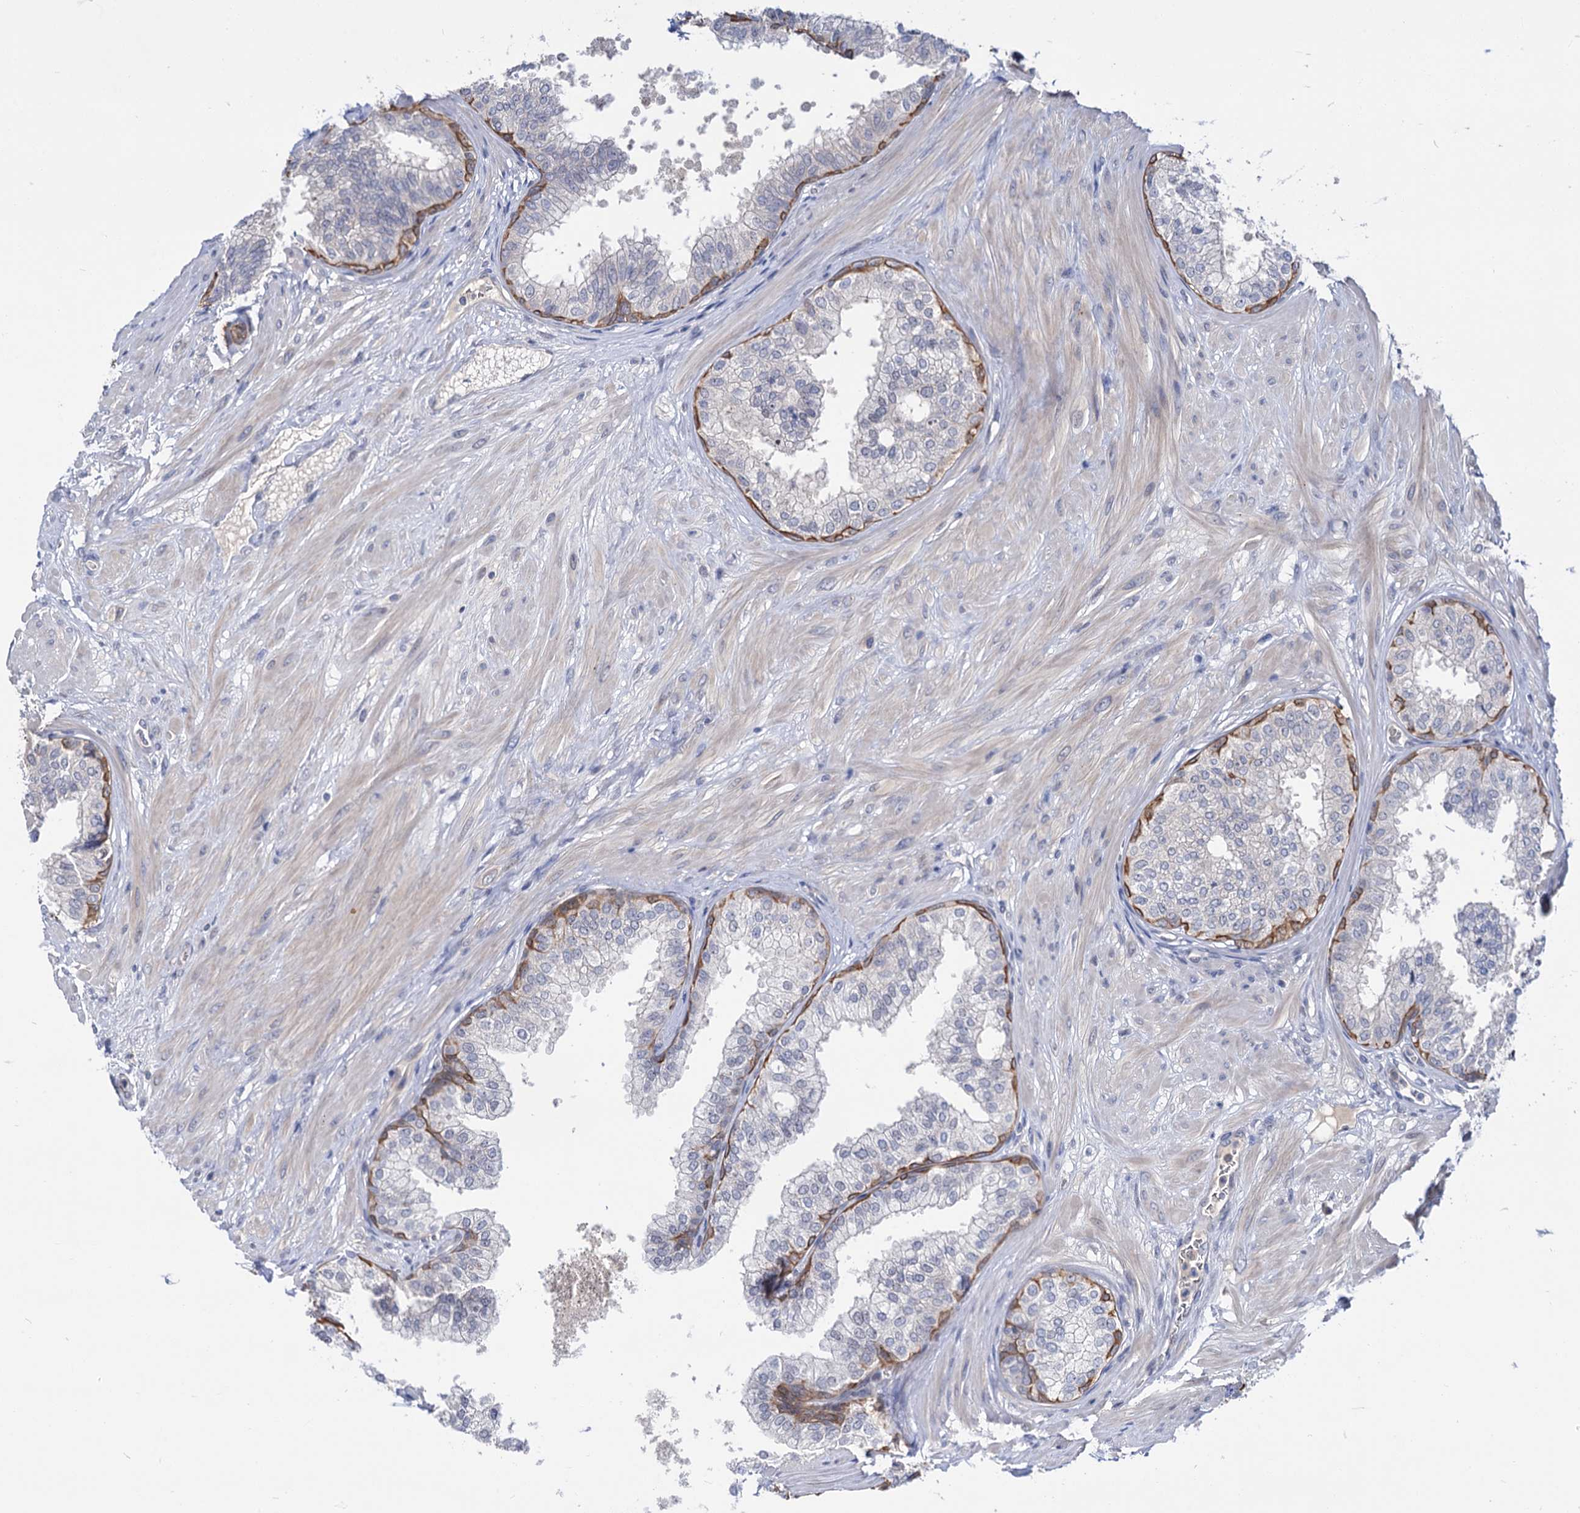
{"staining": {"intensity": "moderate", "quantity": "<25%", "location": "cytoplasmic/membranous"}, "tissue": "prostate", "cell_type": "Glandular cells", "image_type": "normal", "snomed": [{"axis": "morphology", "description": "Normal tissue, NOS"}, {"axis": "topography", "description": "Prostate"}], "caption": "Prostate stained for a protein demonstrates moderate cytoplasmic/membranous positivity in glandular cells. (brown staining indicates protein expression, while blue staining denotes nuclei).", "gene": "NEK10", "patient": {"sex": "male", "age": 60}}